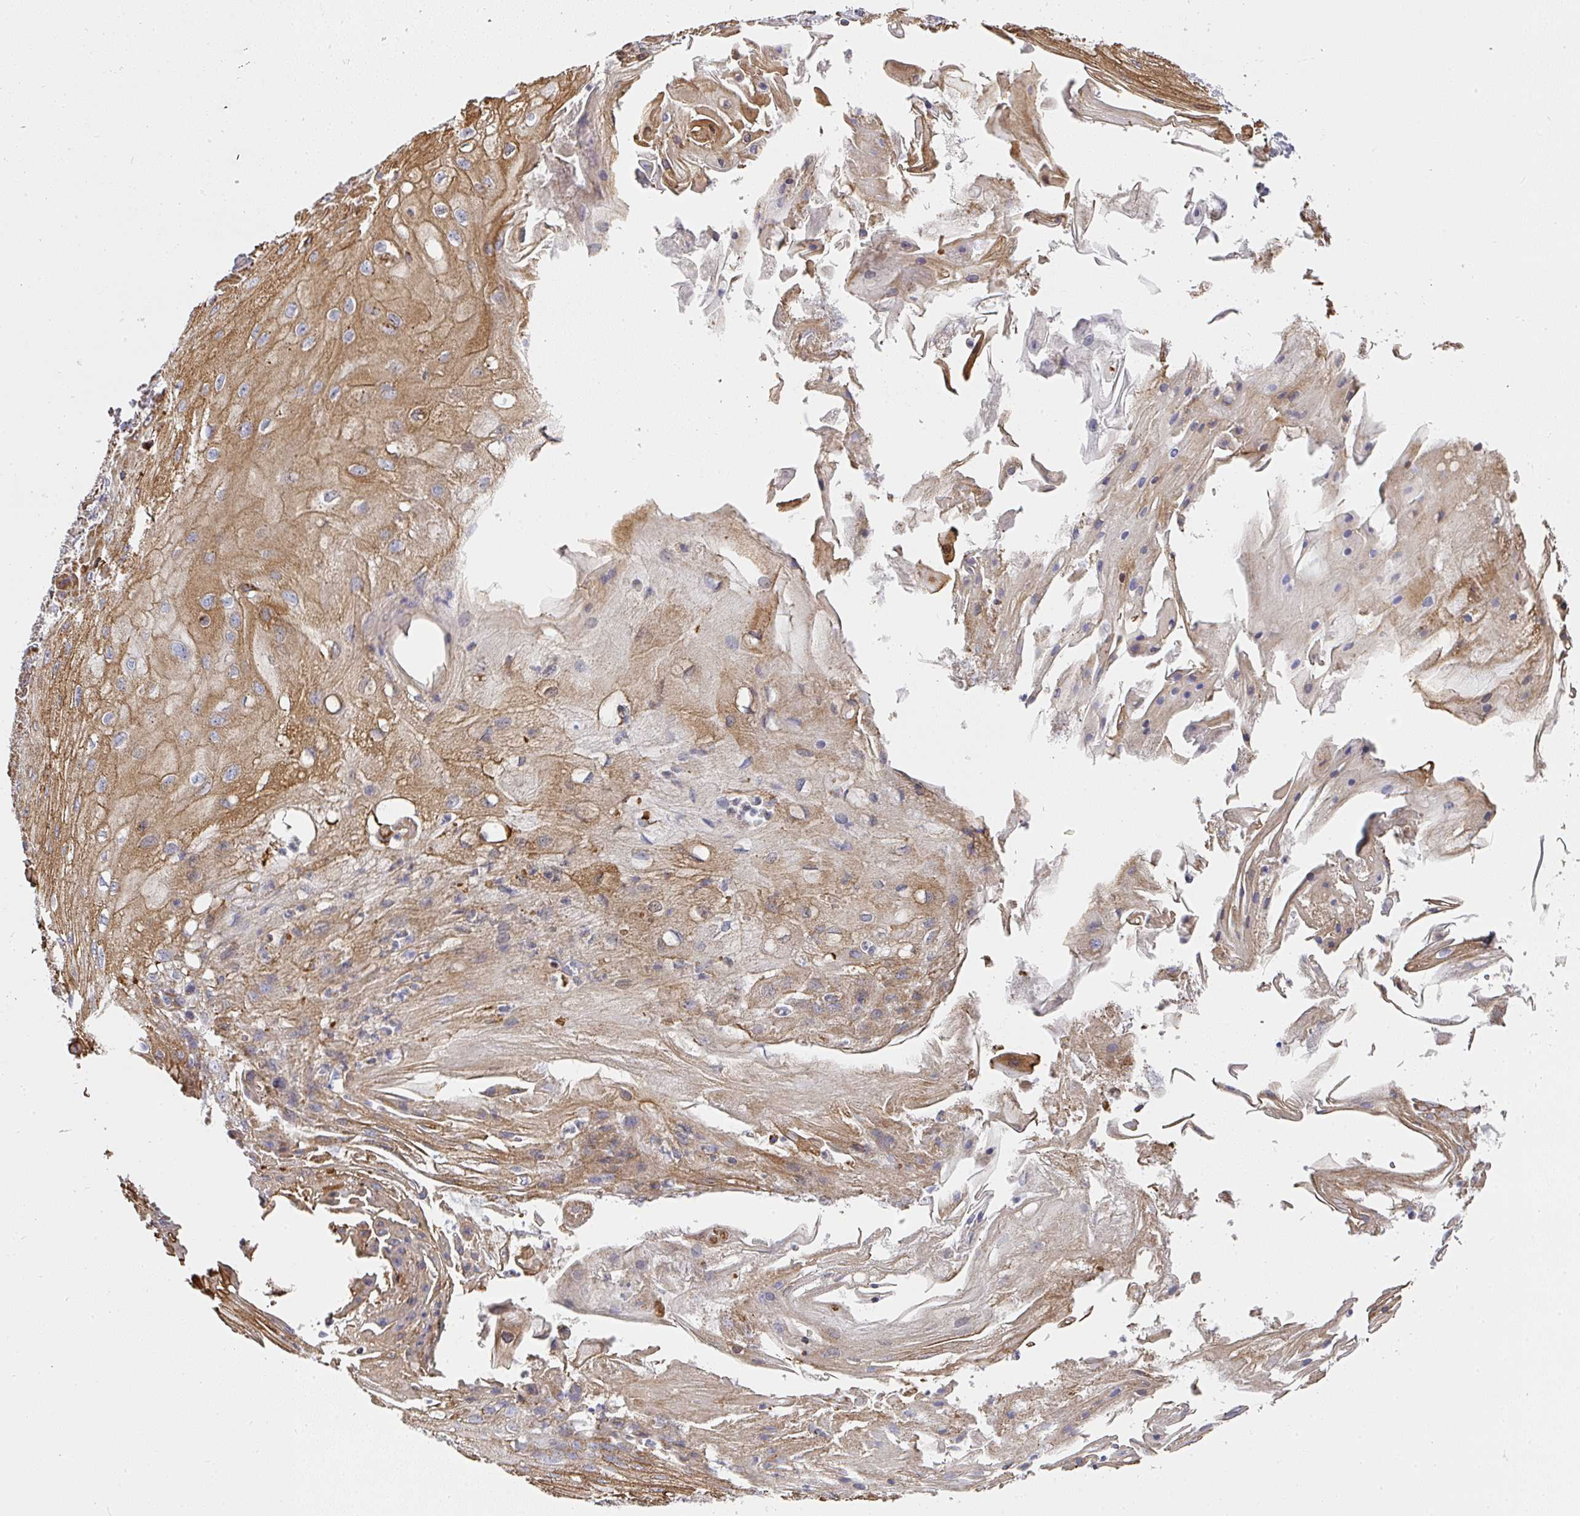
{"staining": {"intensity": "moderate", "quantity": ">75%", "location": "cytoplasmic/membranous"}, "tissue": "skin cancer", "cell_type": "Tumor cells", "image_type": "cancer", "snomed": [{"axis": "morphology", "description": "Squamous cell carcinoma, NOS"}, {"axis": "topography", "description": "Skin"}], "caption": "Immunohistochemistry of human squamous cell carcinoma (skin) shows medium levels of moderate cytoplasmic/membranous expression in approximately >75% of tumor cells.", "gene": "UQCRFS1", "patient": {"sex": "male", "age": 70}}